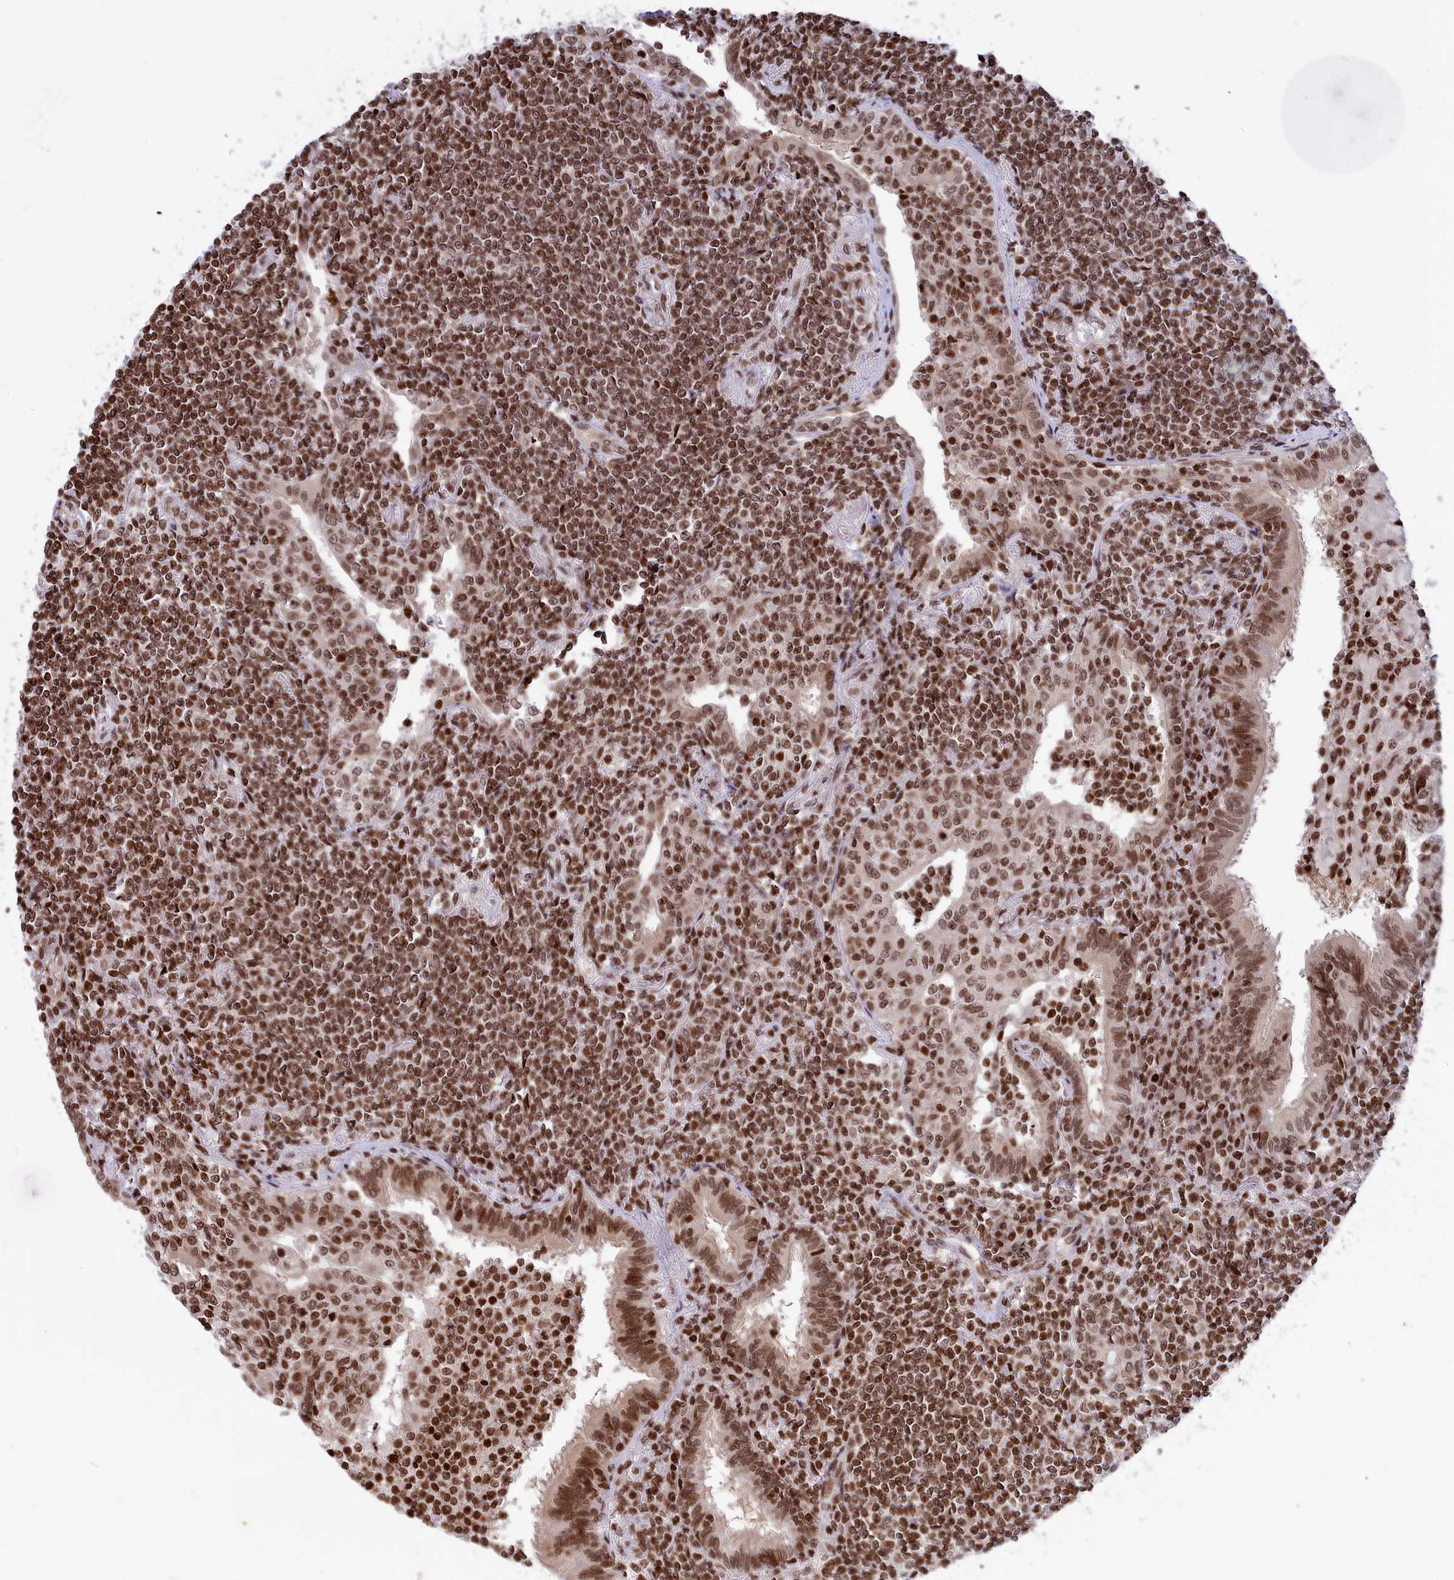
{"staining": {"intensity": "strong", "quantity": ">75%", "location": "nuclear"}, "tissue": "lymphoma", "cell_type": "Tumor cells", "image_type": "cancer", "snomed": [{"axis": "morphology", "description": "Malignant lymphoma, non-Hodgkin's type, Low grade"}, {"axis": "topography", "description": "Lung"}], "caption": "DAB immunohistochemical staining of human lymphoma displays strong nuclear protein positivity in approximately >75% of tumor cells.", "gene": "TET2", "patient": {"sex": "female", "age": 71}}